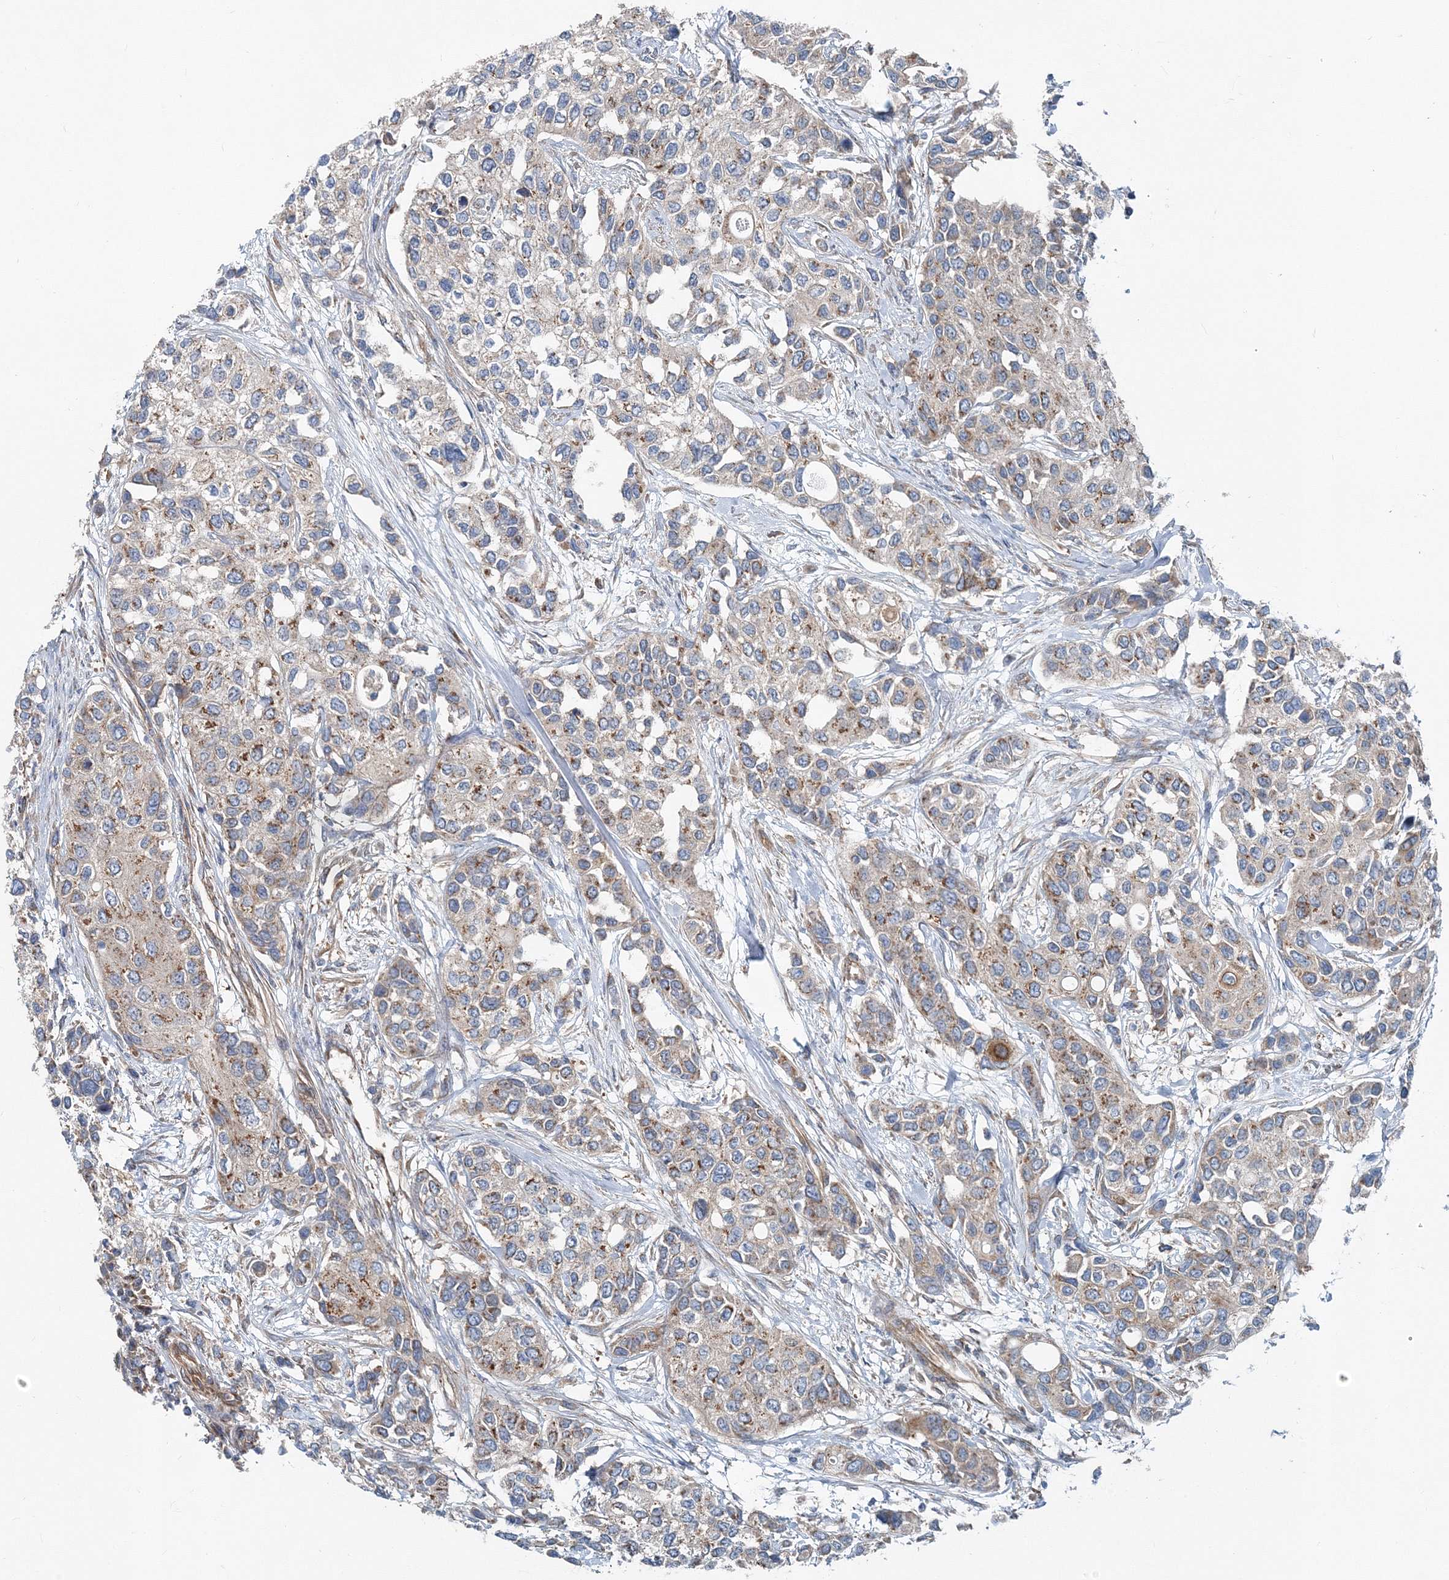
{"staining": {"intensity": "moderate", "quantity": "25%-75%", "location": "cytoplasmic/membranous"}, "tissue": "urothelial cancer", "cell_type": "Tumor cells", "image_type": "cancer", "snomed": [{"axis": "morphology", "description": "Normal tissue, NOS"}, {"axis": "morphology", "description": "Urothelial carcinoma, High grade"}, {"axis": "topography", "description": "Vascular tissue"}, {"axis": "topography", "description": "Urinary bladder"}], "caption": "Immunohistochemistry micrograph of urothelial cancer stained for a protein (brown), which exhibits medium levels of moderate cytoplasmic/membranous staining in approximately 25%-75% of tumor cells.", "gene": "MPHOSPH9", "patient": {"sex": "female", "age": 56}}